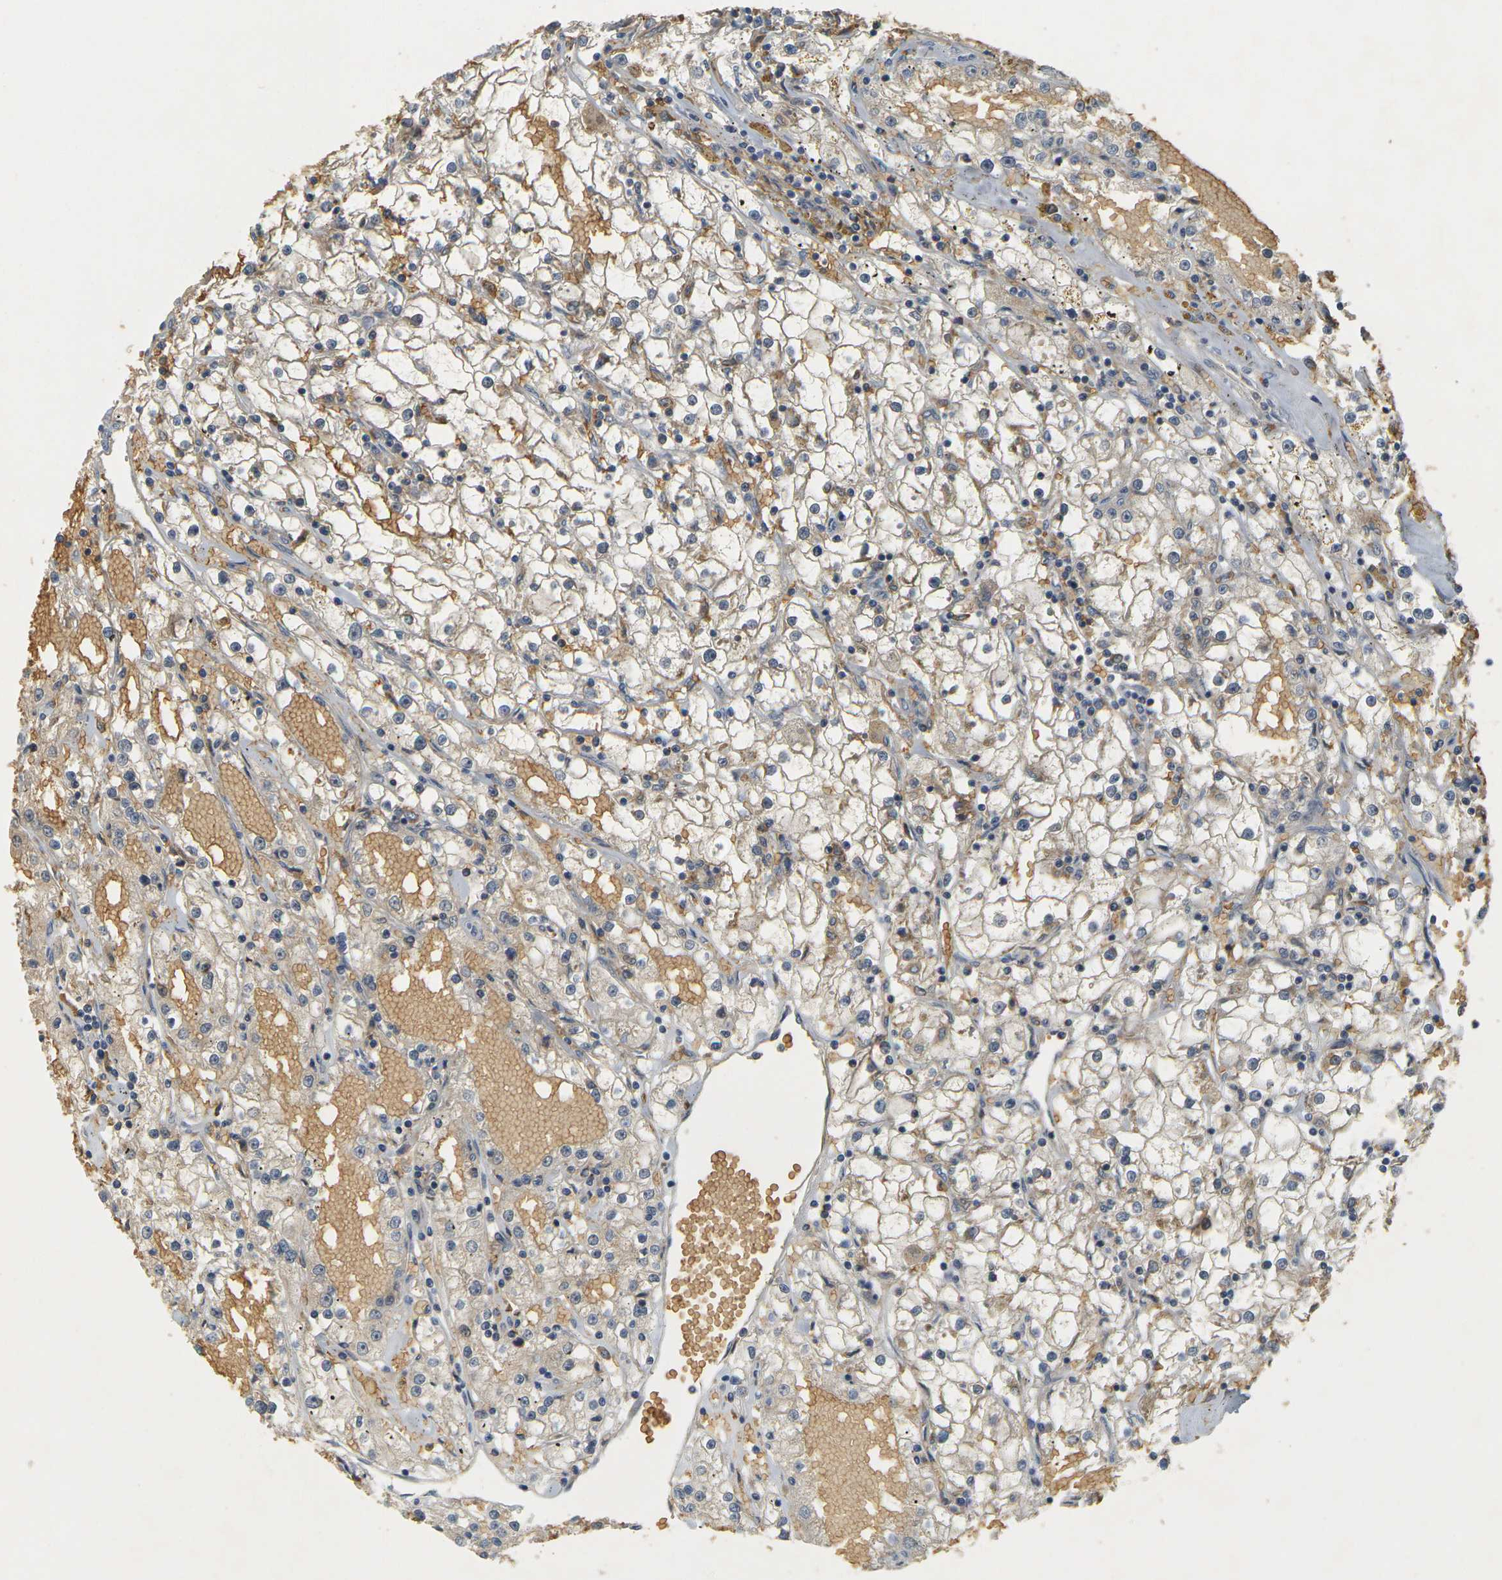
{"staining": {"intensity": "weak", "quantity": "25%-75%", "location": "cytoplasmic/membranous"}, "tissue": "renal cancer", "cell_type": "Tumor cells", "image_type": "cancer", "snomed": [{"axis": "morphology", "description": "Adenocarcinoma, NOS"}, {"axis": "topography", "description": "Kidney"}], "caption": "An image of renal cancer stained for a protein displays weak cytoplasmic/membranous brown staining in tumor cells.", "gene": "MEGF9", "patient": {"sex": "male", "age": 56}}